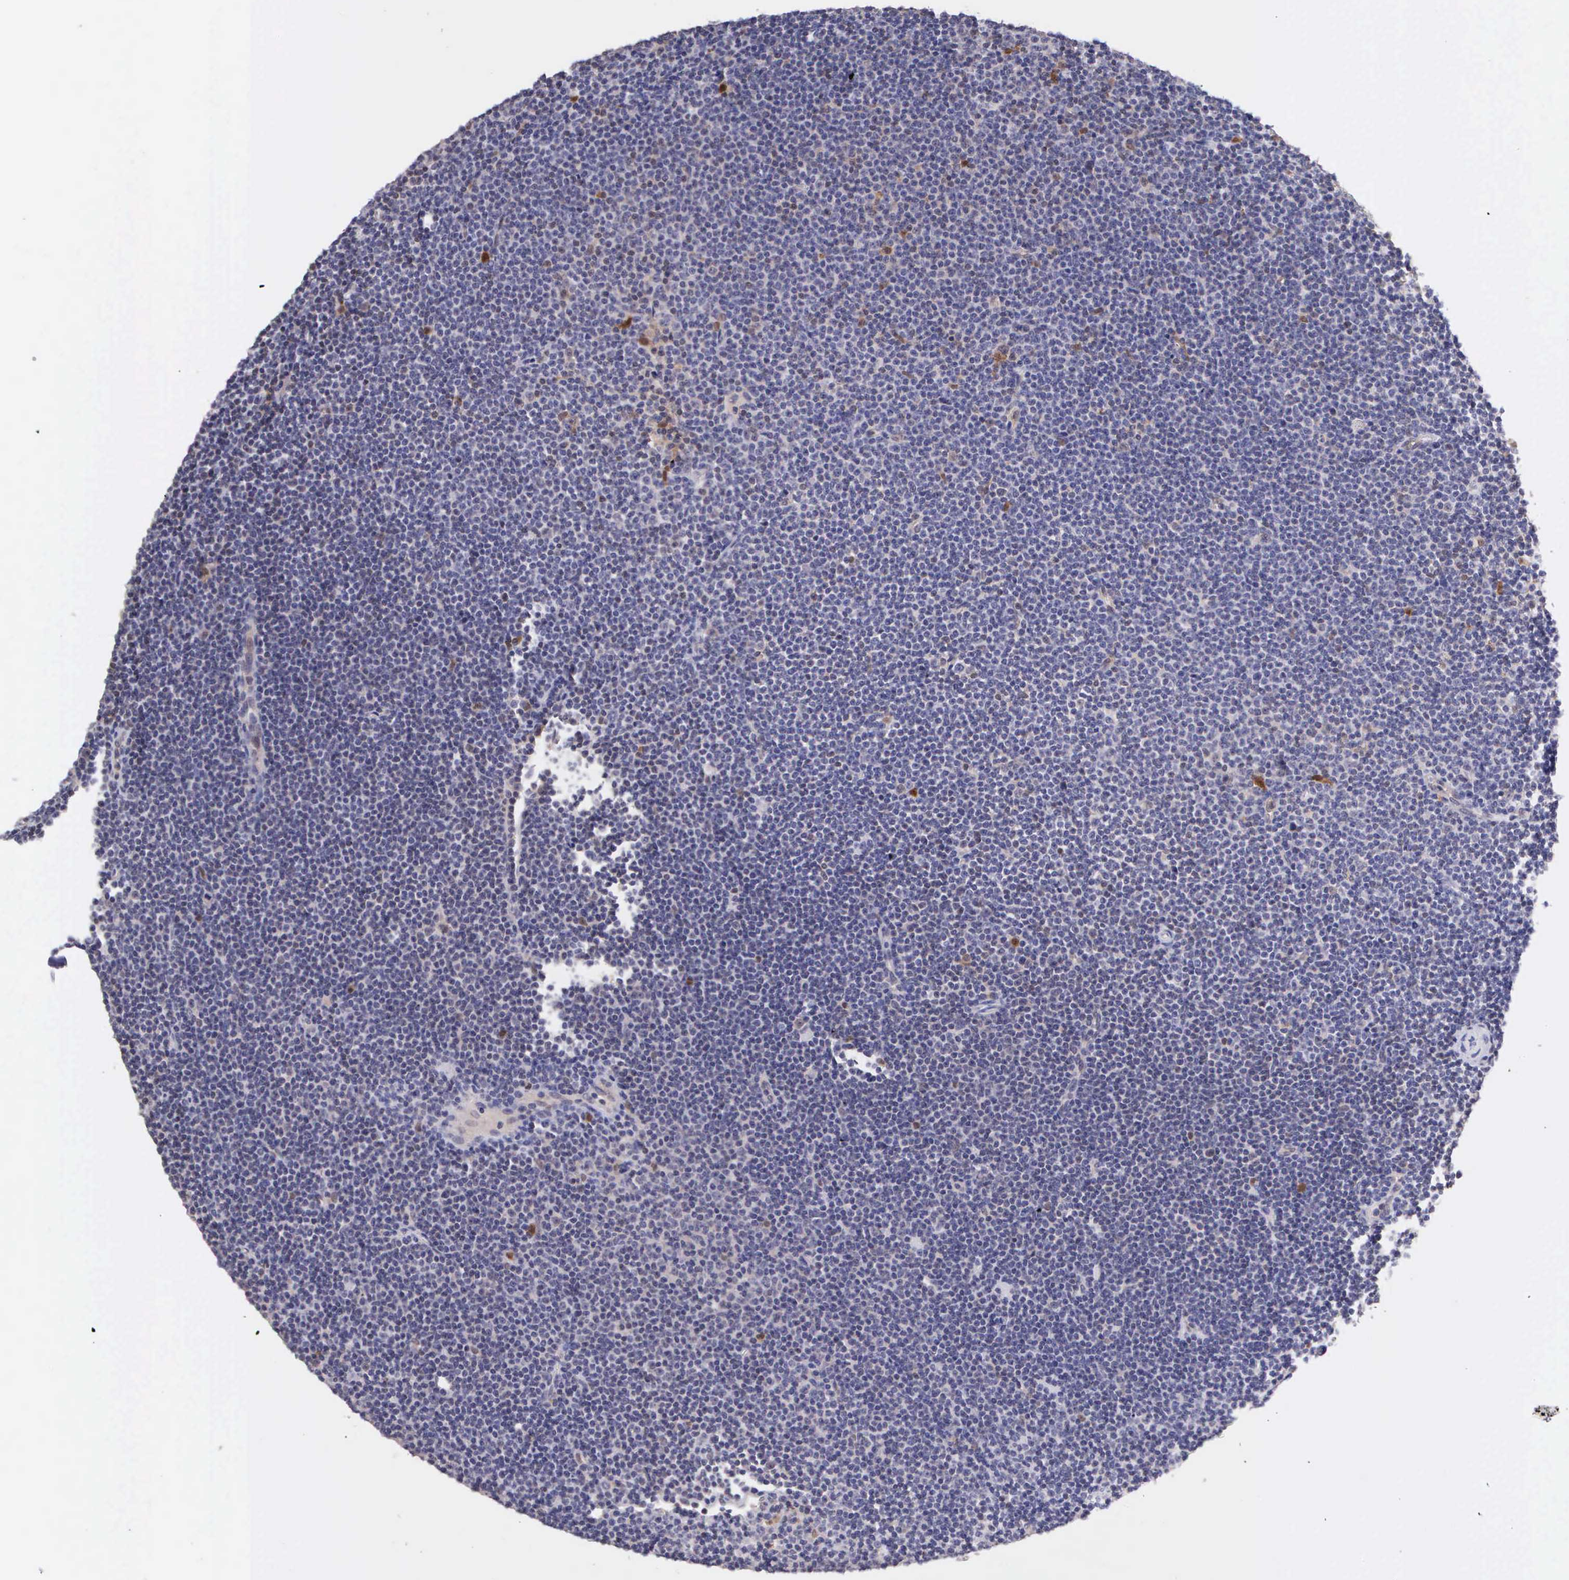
{"staining": {"intensity": "weak", "quantity": "<25%", "location": "cytoplasmic/membranous,nuclear"}, "tissue": "lymphoma", "cell_type": "Tumor cells", "image_type": "cancer", "snomed": [{"axis": "morphology", "description": "Malignant lymphoma, non-Hodgkin's type, Low grade"}, {"axis": "topography", "description": "Lymph node"}], "caption": "Tumor cells are negative for brown protein staining in lymphoma. (DAB immunohistochemistry with hematoxylin counter stain).", "gene": "BID", "patient": {"sex": "female", "age": 69}}